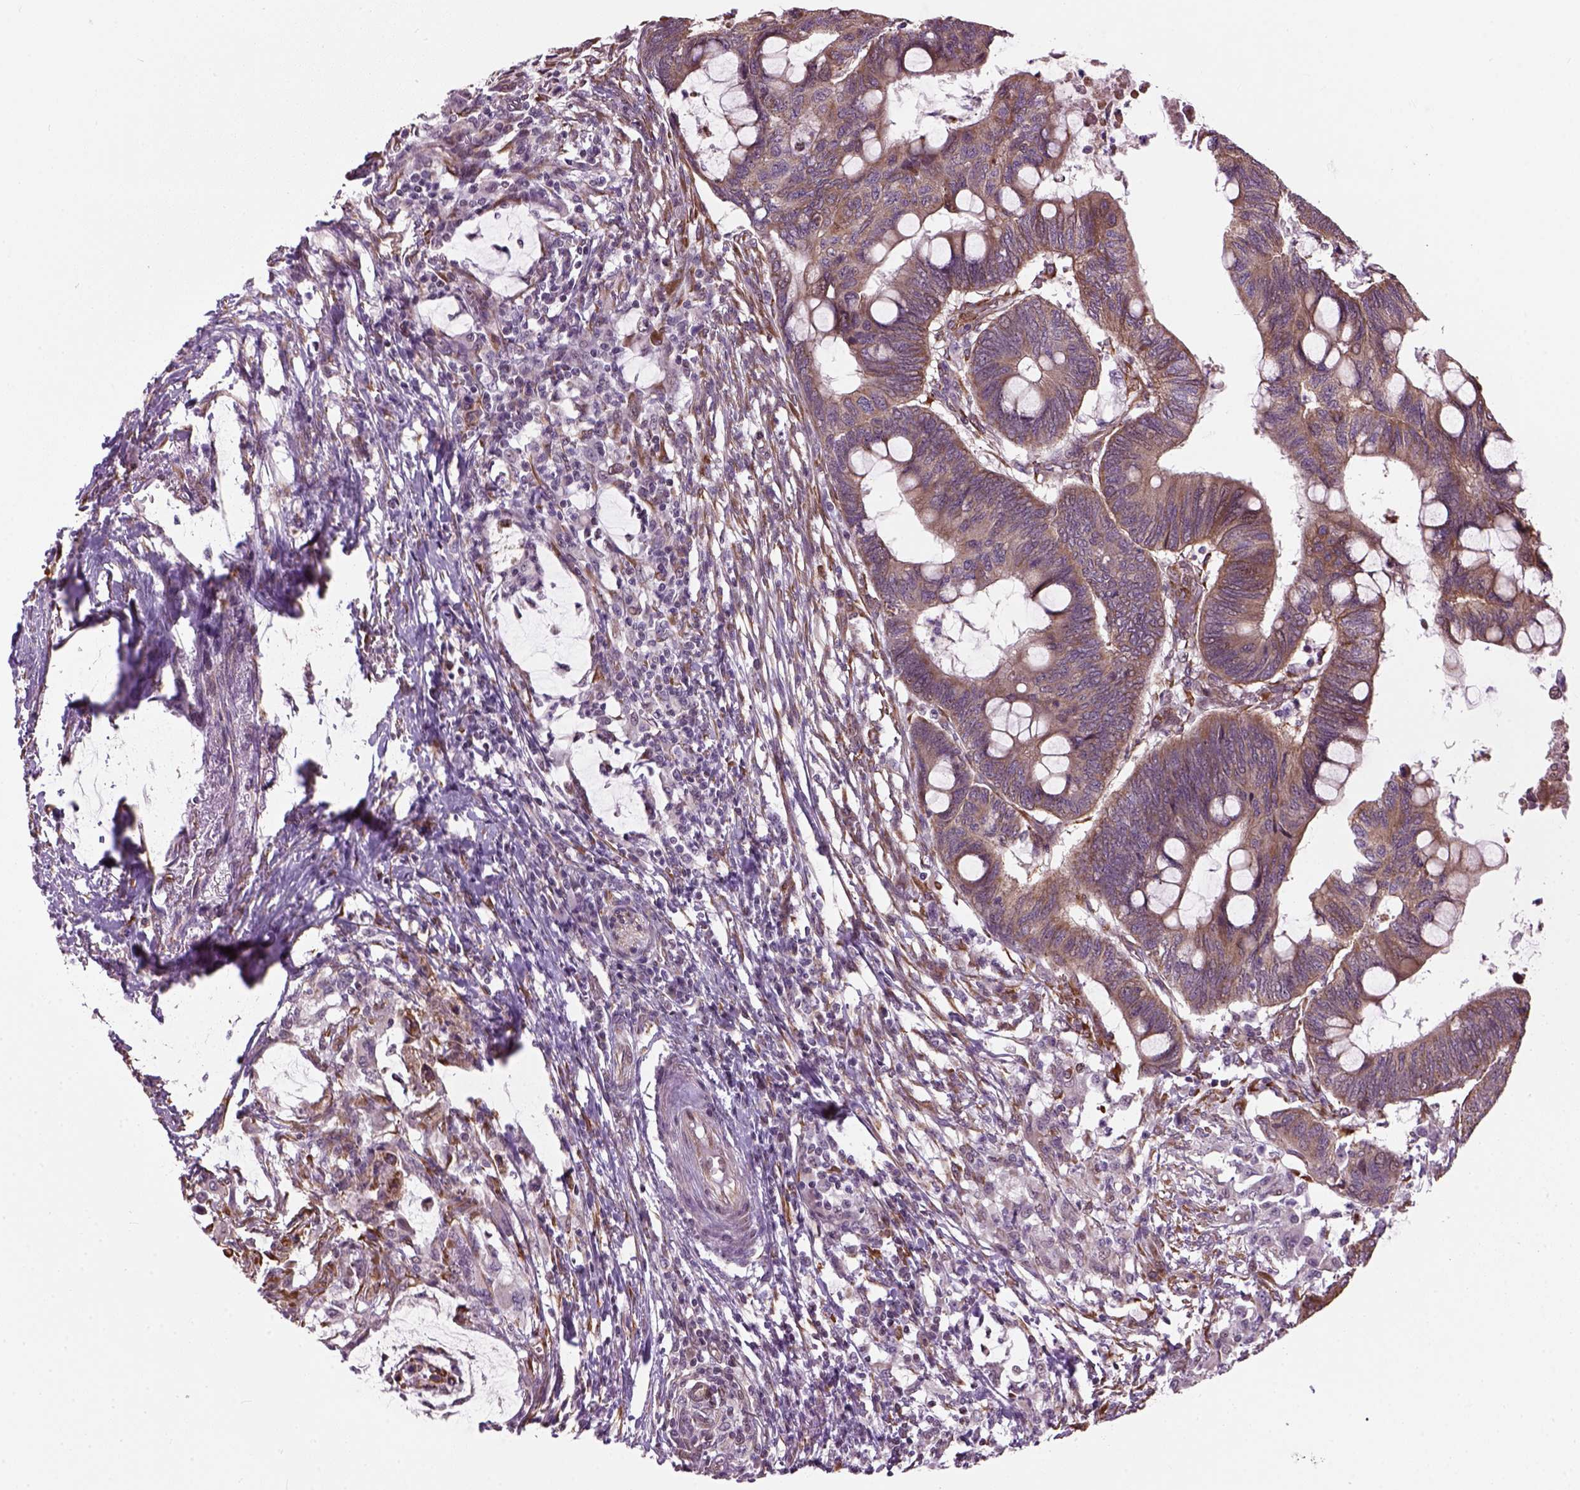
{"staining": {"intensity": "moderate", "quantity": "25%-75%", "location": "cytoplasmic/membranous"}, "tissue": "colorectal cancer", "cell_type": "Tumor cells", "image_type": "cancer", "snomed": [{"axis": "morphology", "description": "Normal tissue, NOS"}, {"axis": "morphology", "description": "Adenocarcinoma, NOS"}, {"axis": "topography", "description": "Rectum"}, {"axis": "topography", "description": "Peripheral nerve tissue"}], "caption": "Colorectal adenocarcinoma tissue exhibits moderate cytoplasmic/membranous staining in about 25%-75% of tumor cells", "gene": "XK", "patient": {"sex": "male", "age": 92}}